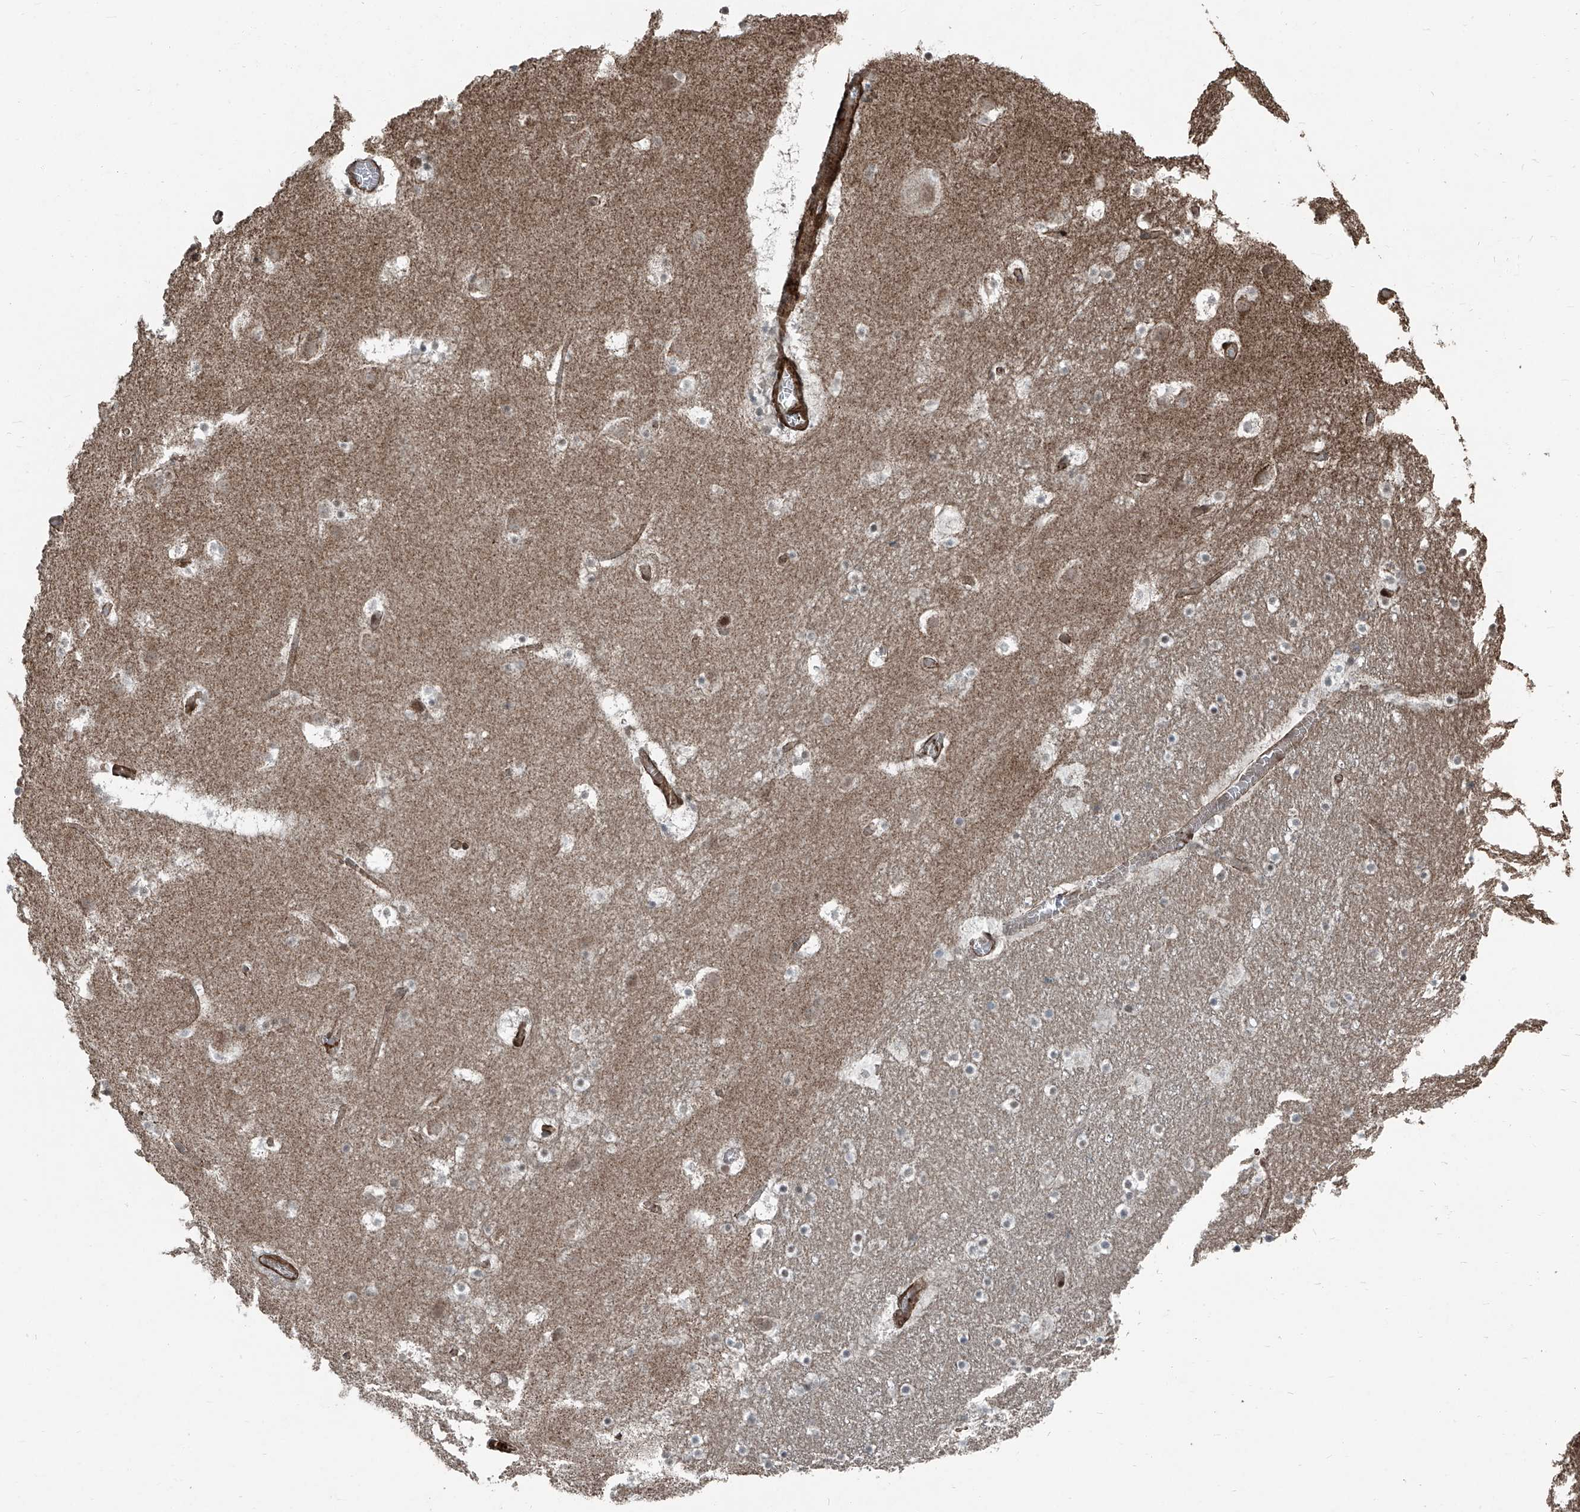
{"staining": {"intensity": "moderate", "quantity": "<25%", "location": "nuclear"}, "tissue": "caudate", "cell_type": "Glial cells", "image_type": "normal", "snomed": [{"axis": "morphology", "description": "Normal tissue, NOS"}, {"axis": "topography", "description": "Lateral ventricle wall"}], "caption": "A brown stain labels moderate nuclear positivity of a protein in glial cells of normal human caudate.", "gene": "ZNF570", "patient": {"sex": "male", "age": 45}}